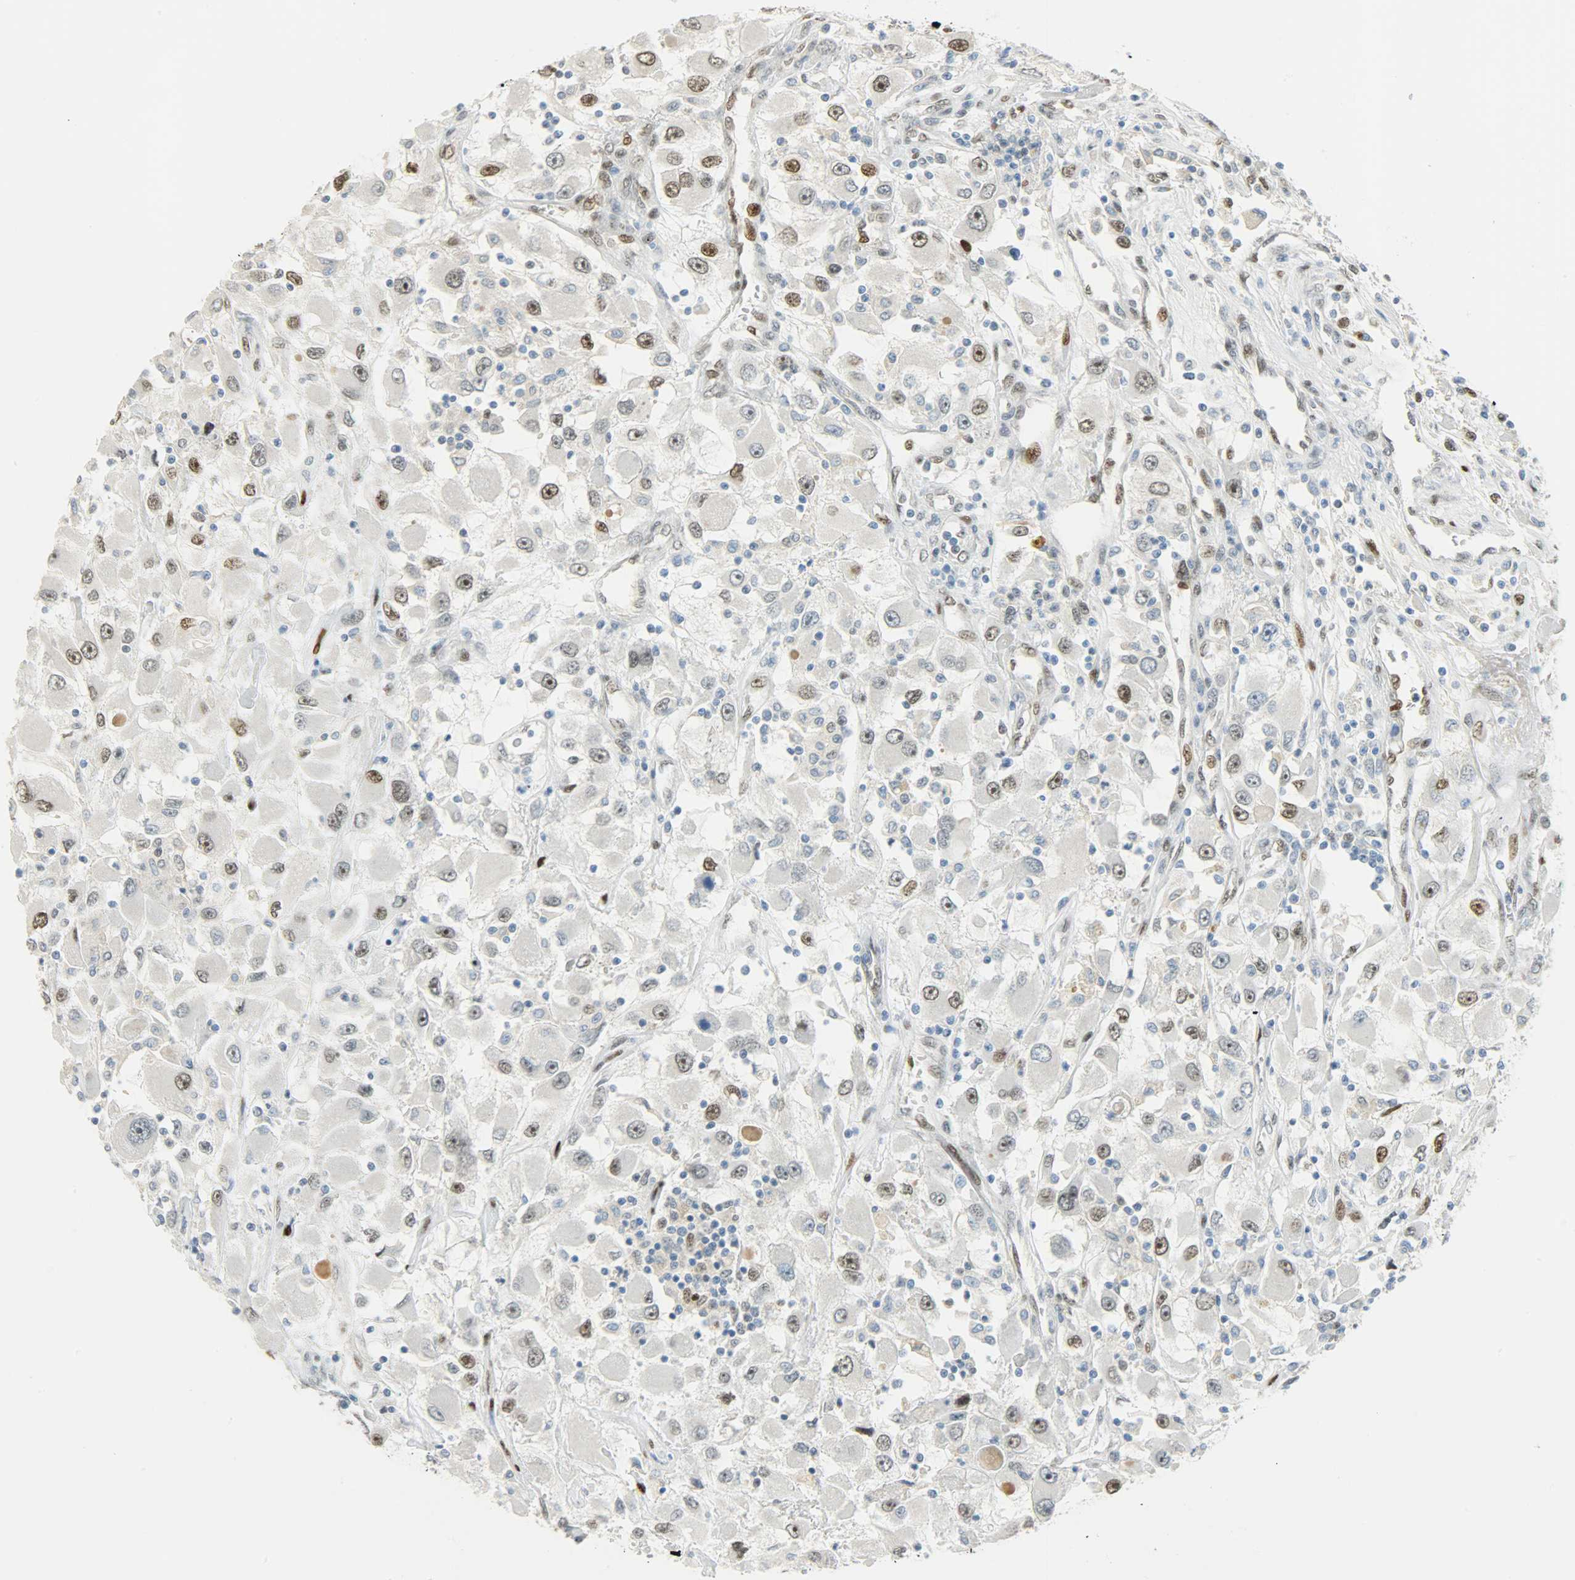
{"staining": {"intensity": "negative", "quantity": "none", "location": "none"}, "tissue": "renal cancer", "cell_type": "Tumor cells", "image_type": "cancer", "snomed": [{"axis": "morphology", "description": "Adenocarcinoma, NOS"}, {"axis": "topography", "description": "Kidney"}], "caption": "High magnification brightfield microscopy of renal cancer (adenocarcinoma) stained with DAB (brown) and counterstained with hematoxylin (blue): tumor cells show no significant positivity.", "gene": "JUNB", "patient": {"sex": "female", "age": 52}}